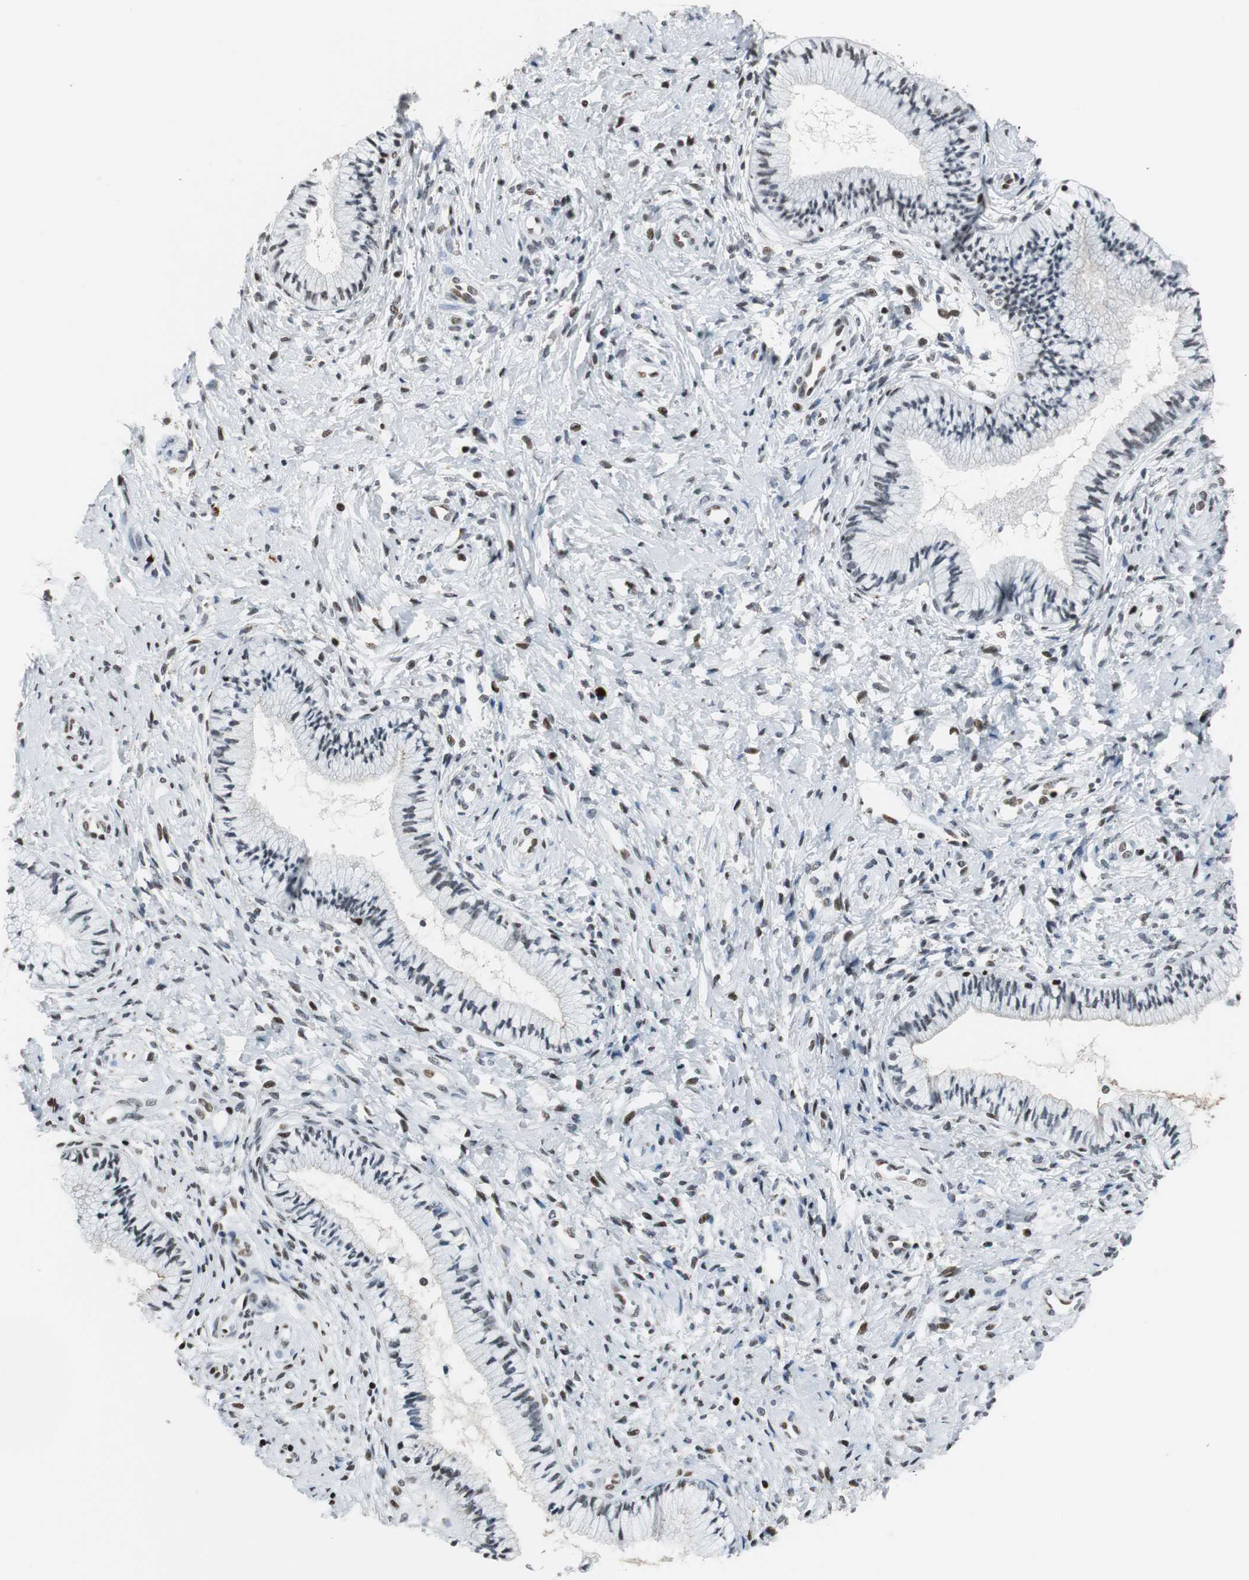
{"staining": {"intensity": "weak", "quantity": "<25%", "location": "nuclear"}, "tissue": "cervix", "cell_type": "Glandular cells", "image_type": "normal", "snomed": [{"axis": "morphology", "description": "Normal tissue, NOS"}, {"axis": "topography", "description": "Cervix"}], "caption": "Protein analysis of unremarkable cervix demonstrates no significant positivity in glandular cells. (Brightfield microscopy of DAB (3,3'-diaminobenzidine) immunohistochemistry at high magnification).", "gene": "RBBP4", "patient": {"sex": "female", "age": 46}}